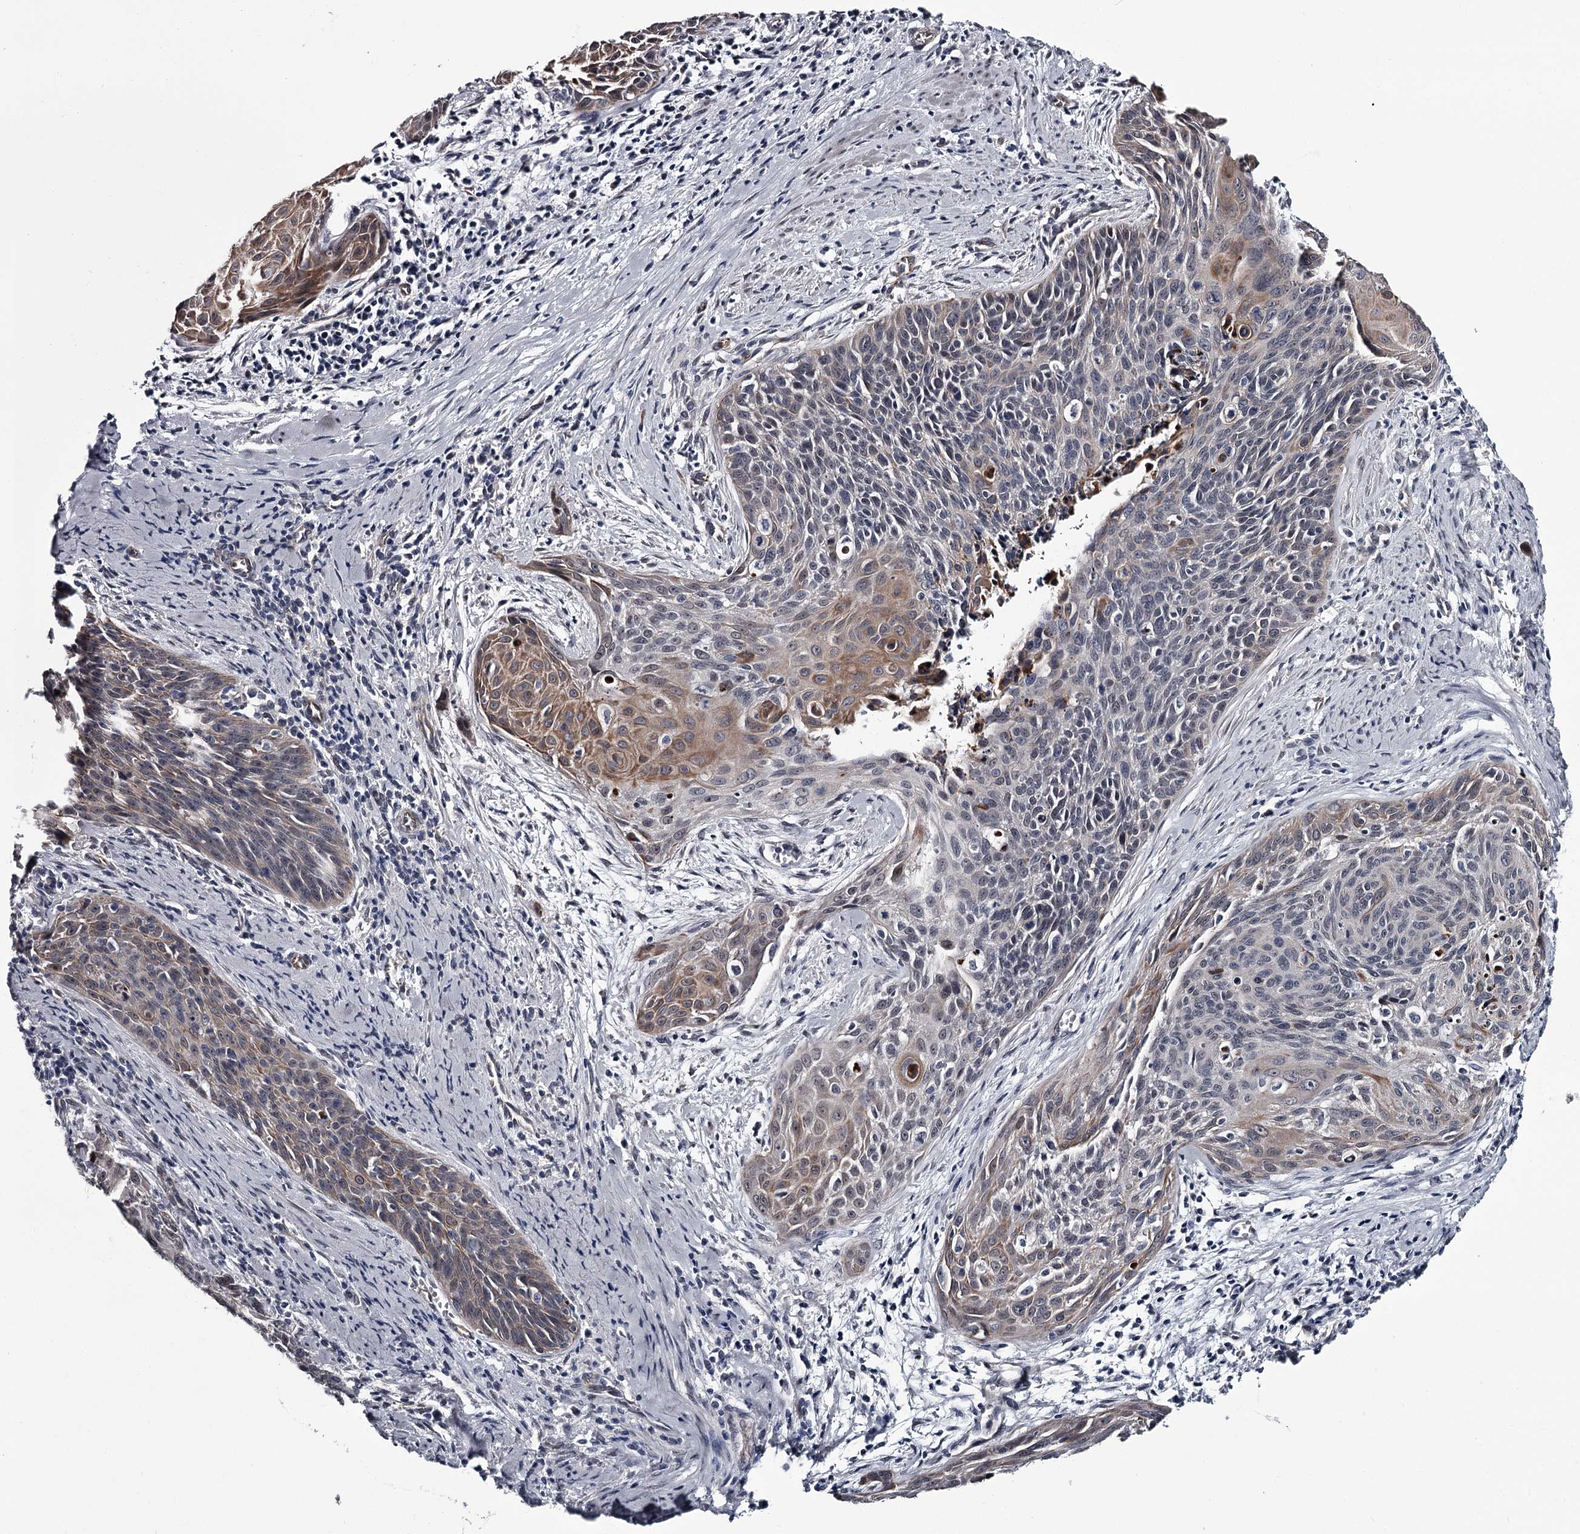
{"staining": {"intensity": "moderate", "quantity": "25%-75%", "location": "cytoplasmic/membranous"}, "tissue": "cervical cancer", "cell_type": "Tumor cells", "image_type": "cancer", "snomed": [{"axis": "morphology", "description": "Squamous cell carcinoma, NOS"}, {"axis": "topography", "description": "Cervix"}], "caption": "Cervical cancer (squamous cell carcinoma) stained for a protein shows moderate cytoplasmic/membranous positivity in tumor cells.", "gene": "PRPF40B", "patient": {"sex": "female", "age": 55}}